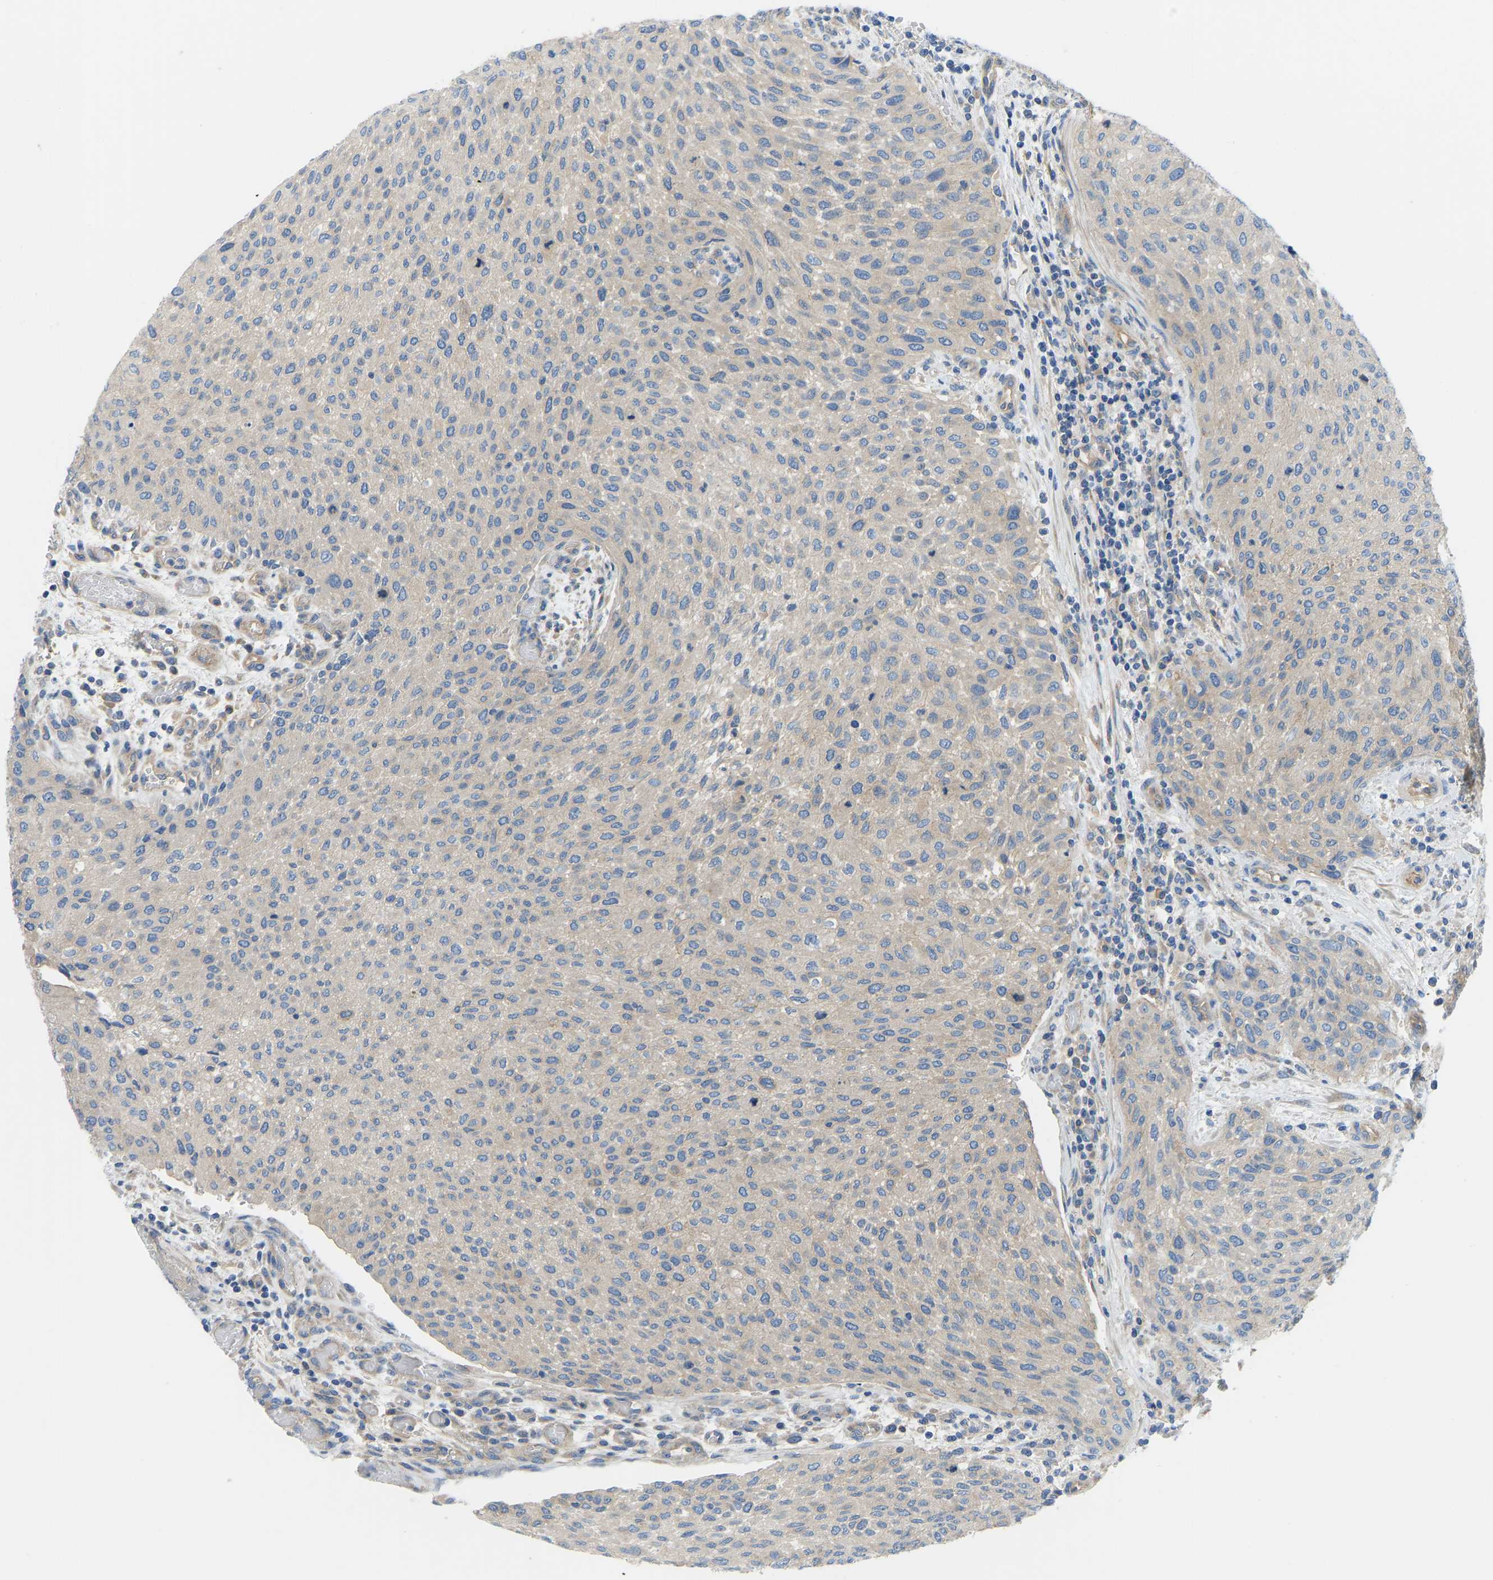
{"staining": {"intensity": "negative", "quantity": "none", "location": "none"}, "tissue": "urothelial cancer", "cell_type": "Tumor cells", "image_type": "cancer", "snomed": [{"axis": "morphology", "description": "Urothelial carcinoma, Low grade"}, {"axis": "morphology", "description": "Urothelial carcinoma, High grade"}, {"axis": "topography", "description": "Urinary bladder"}], "caption": "Histopathology image shows no significant protein positivity in tumor cells of urothelial cancer.", "gene": "CHAD", "patient": {"sex": "male", "age": 35}}